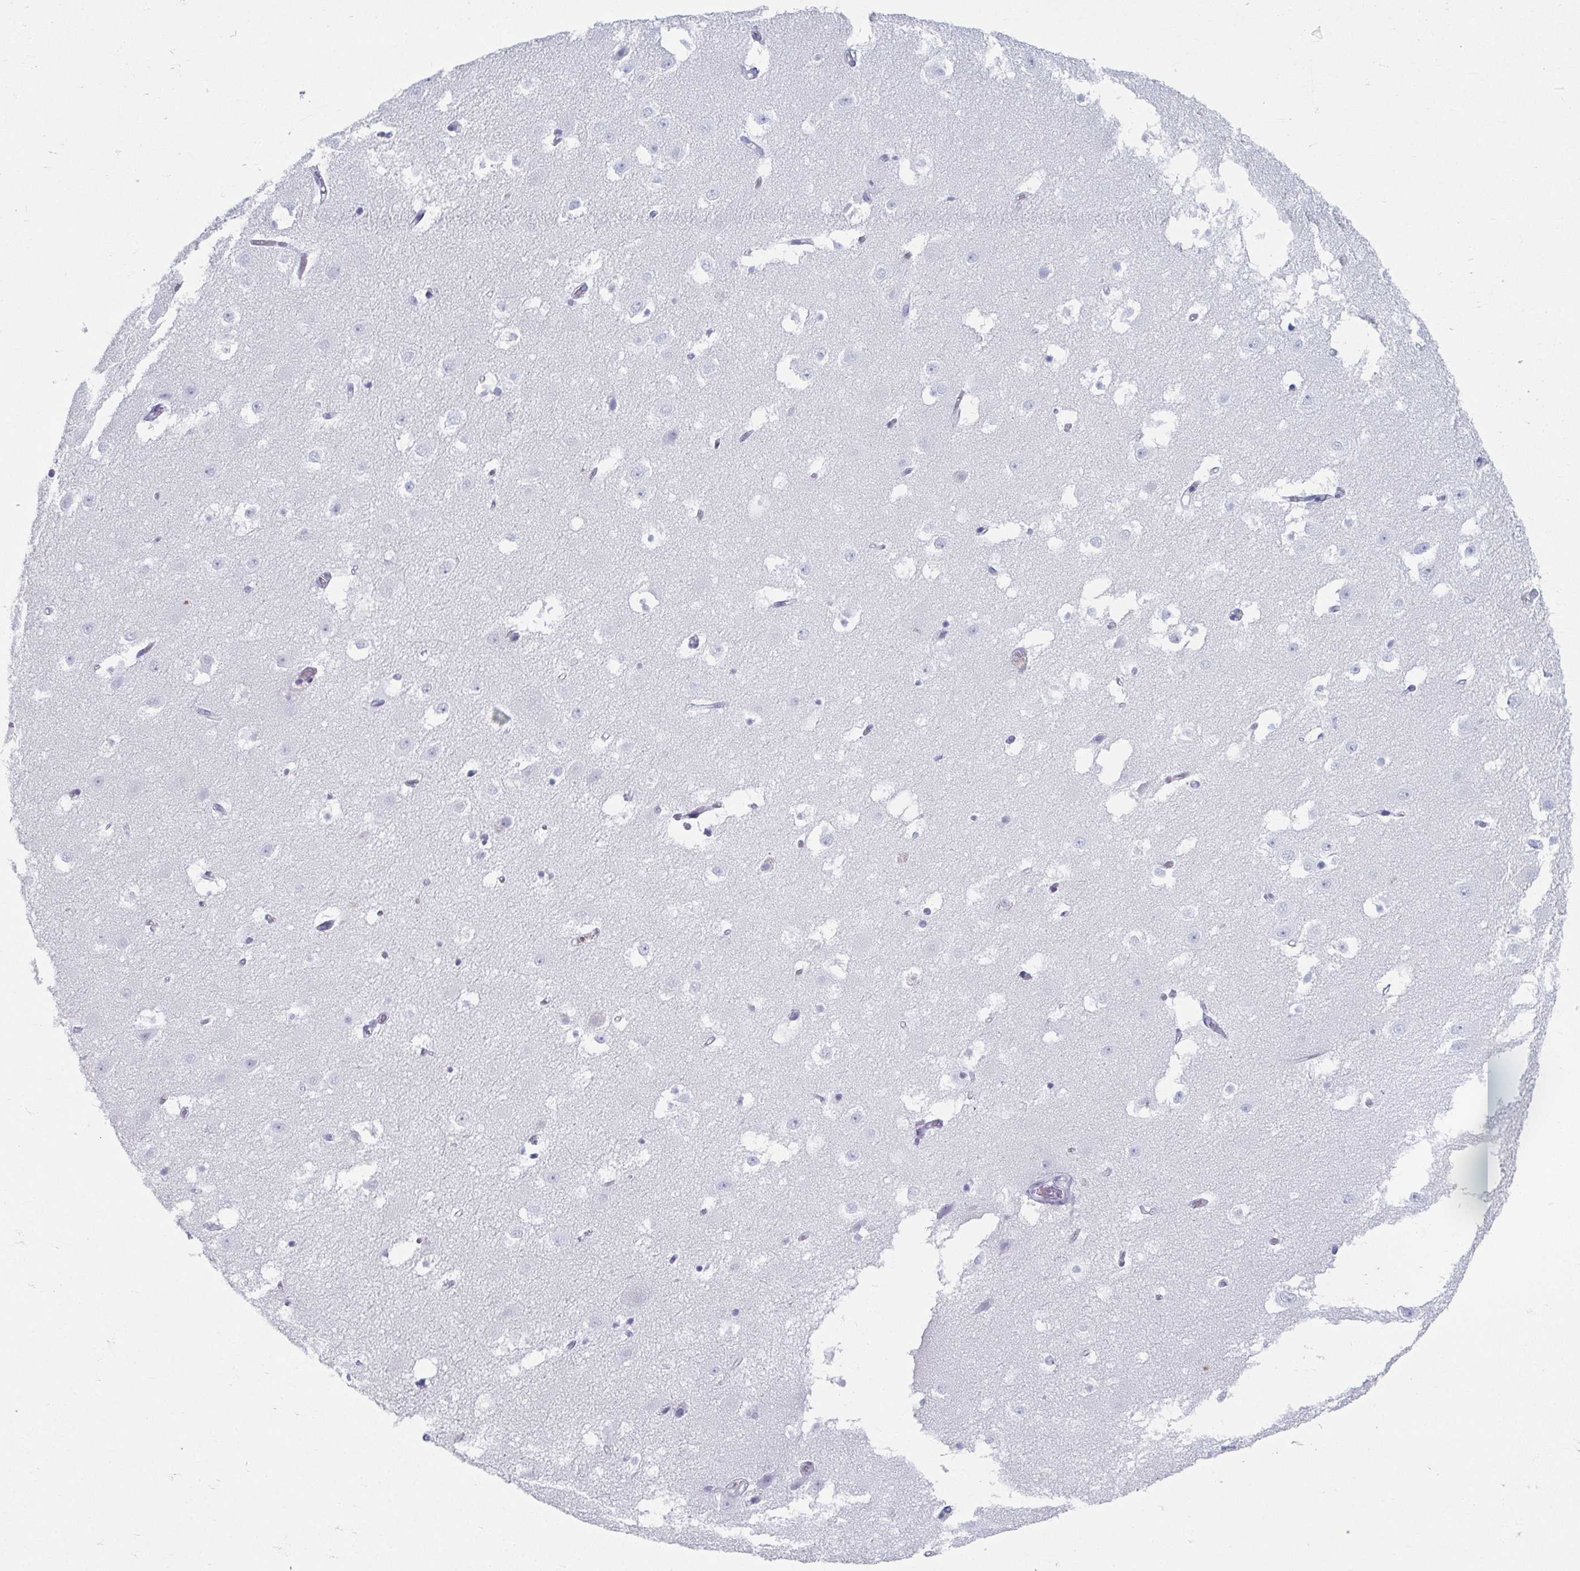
{"staining": {"intensity": "negative", "quantity": "none", "location": "none"}, "tissue": "hippocampus", "cell_type": "Glial cells", "image_type": "normal", "snomed": [{"axis": "morphology", "description": "Normal tissue, NOS"}, {"axis": "topography", "description": "Hippocampus"}], "caption": "A high-resolution micrograph shows immunohistochemistry (IHC) staining of unremarkable hippocampus, which reveals no significant positivity in glial cells. The staining was performed using DAB (3,3'-diaminobenzidine) to visualize the protein expression in brown, while the nuclei were stained in blue with hematoxylin (Magnification: 20x).", "gene": "GHRL", "patient": {"sex": "female", "age": 52}}